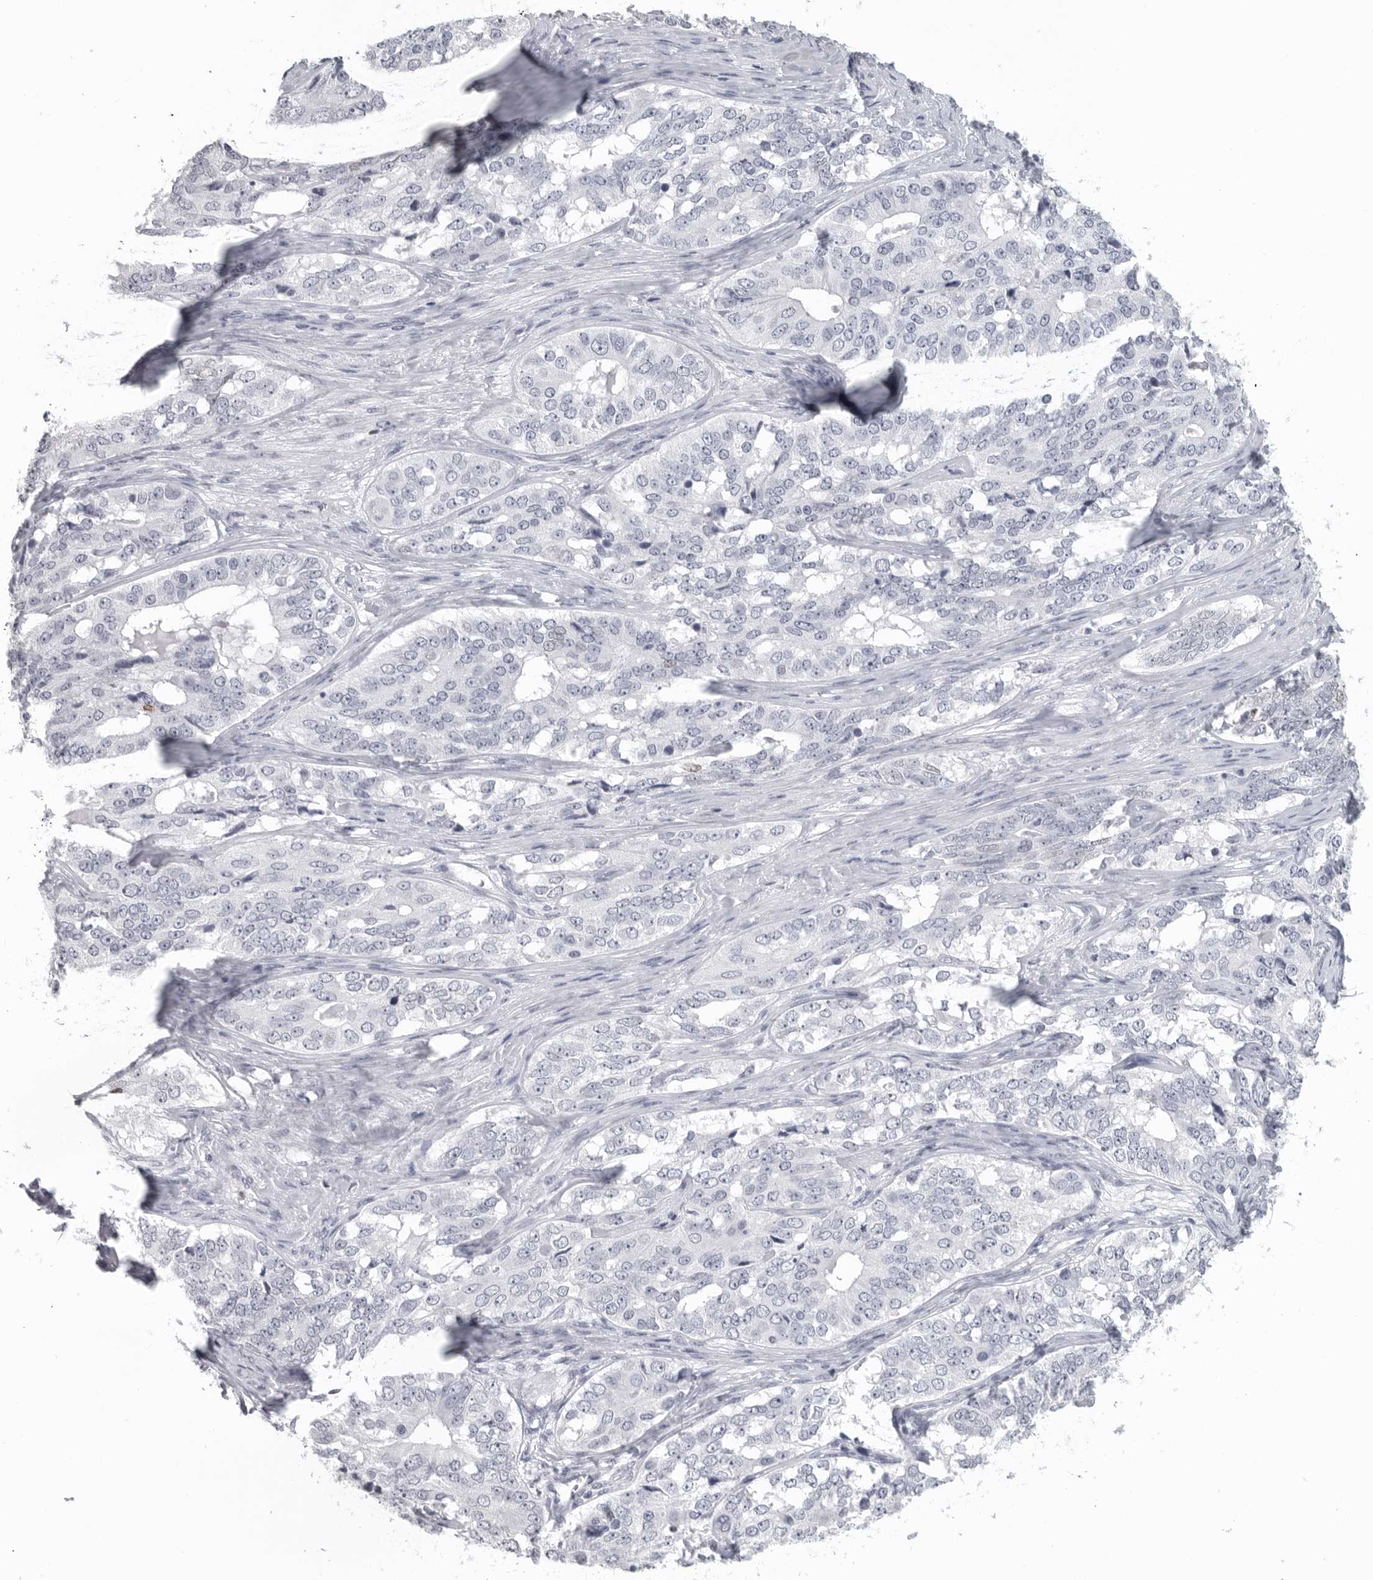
{"staining": {"intensity": "negative", "quantity": "none", "location": "none"}, "tissue": "ovarian cancer", "cell_type": "Tumor cells", "image_type": "cancer", "snomed": [{"axis": "morphology", "description": "Carcinoma, endometroid"}, {"axis": "topography", "description": "Ovary"}], "caption": "An image of human endometroid carcinoma (ovarian) is negative for staining in tumor cells.", "gene": "SATB2", "patient": {"sex": "female", "age": 51}}